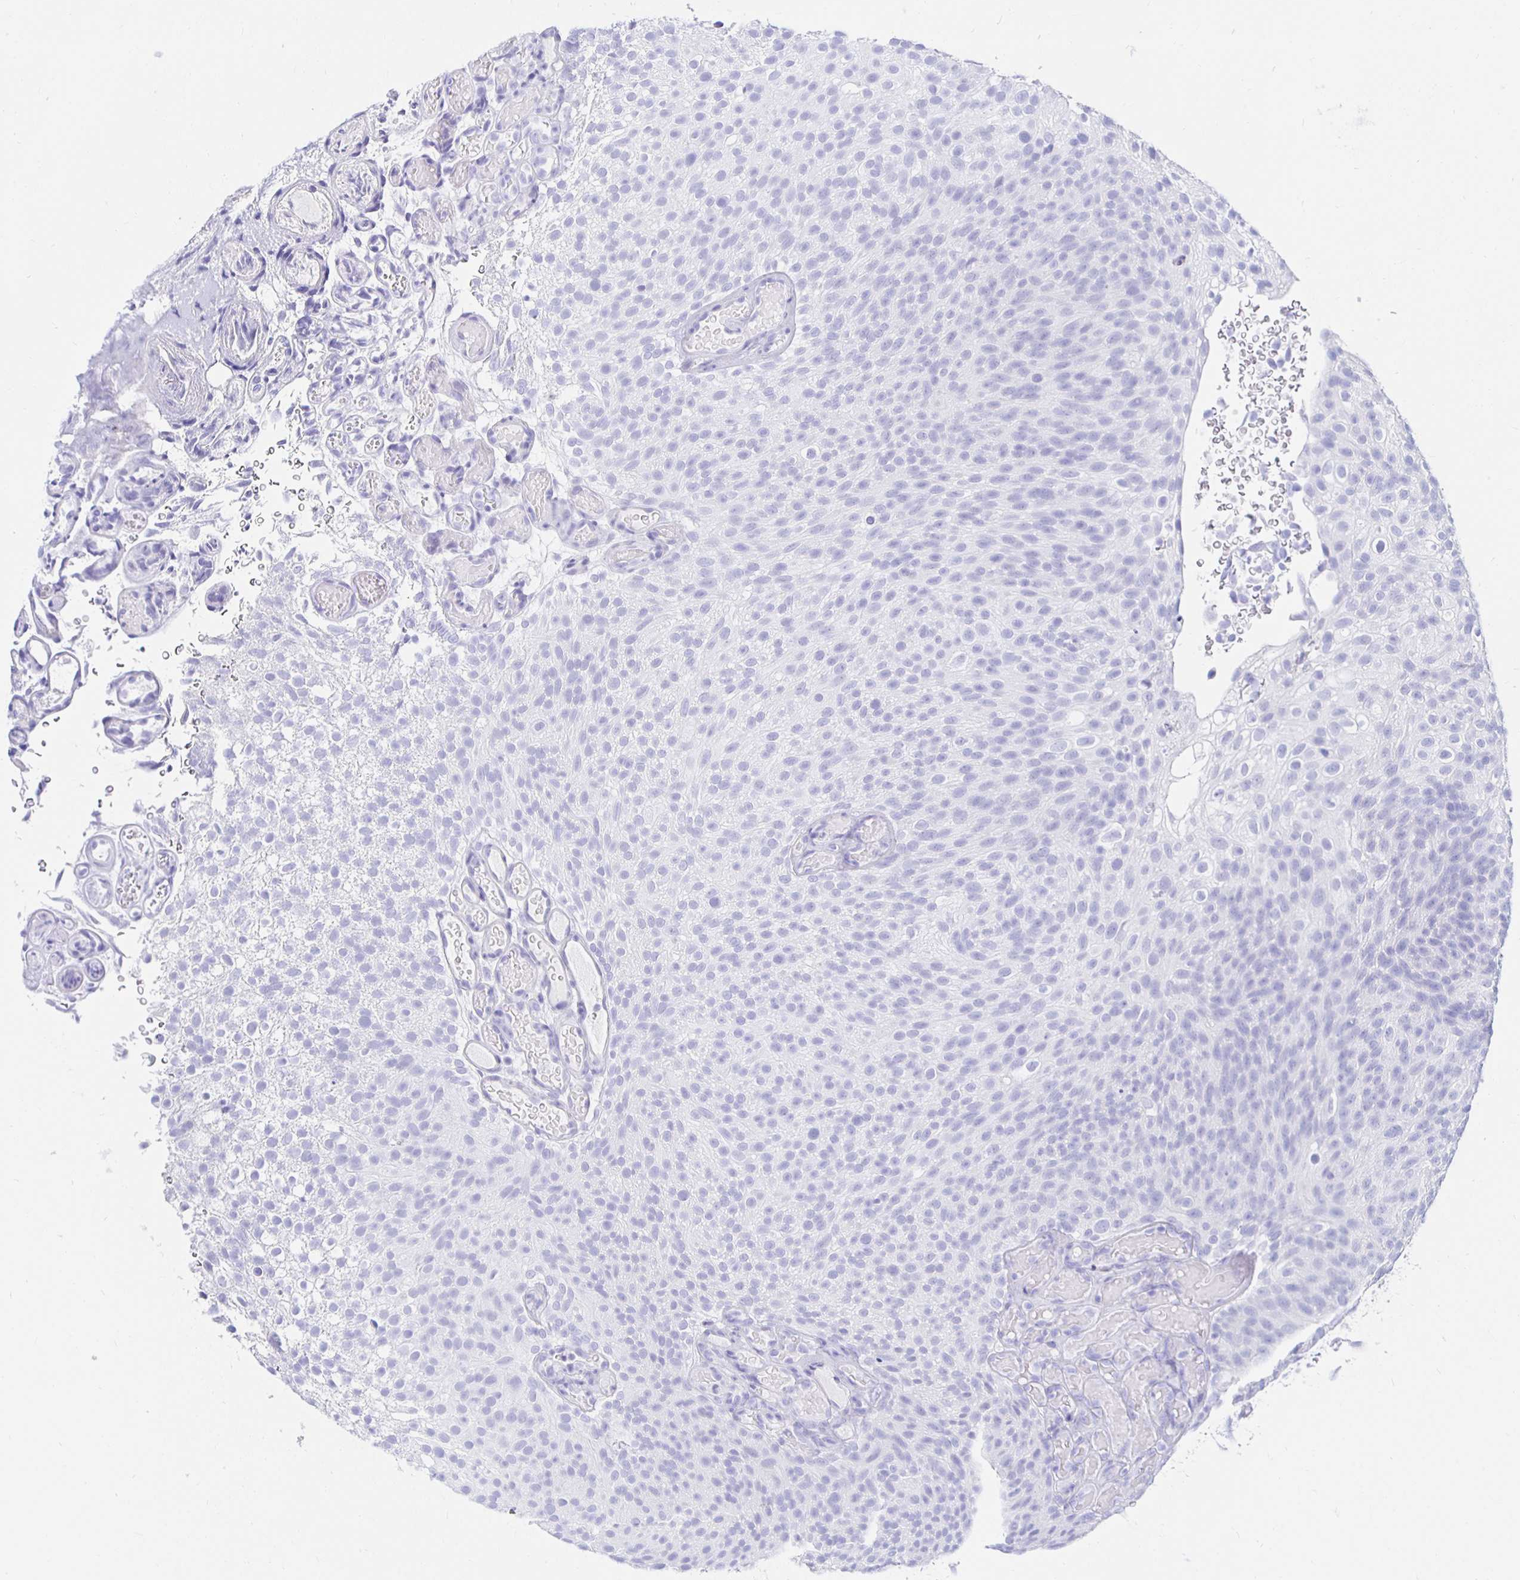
{"staining": {"intensity": "negative", "quantity": "none", "location": "none"}, "tissue": "urothelial cancer", "cell_type": "Tumor cells", "image_type": "cancer", "snomed": [{"axis": "morphology", "description": "Urothelial carcinoma, Low grade"}, {"axis": "topography", "description": "Urinary bladder"}], "caption": "An image of human urothelial carcinoma (low-grade) is negative for staining in tumor cells.", "gene": "UMOD", "patient": {"sex": "male", "age": 78}}